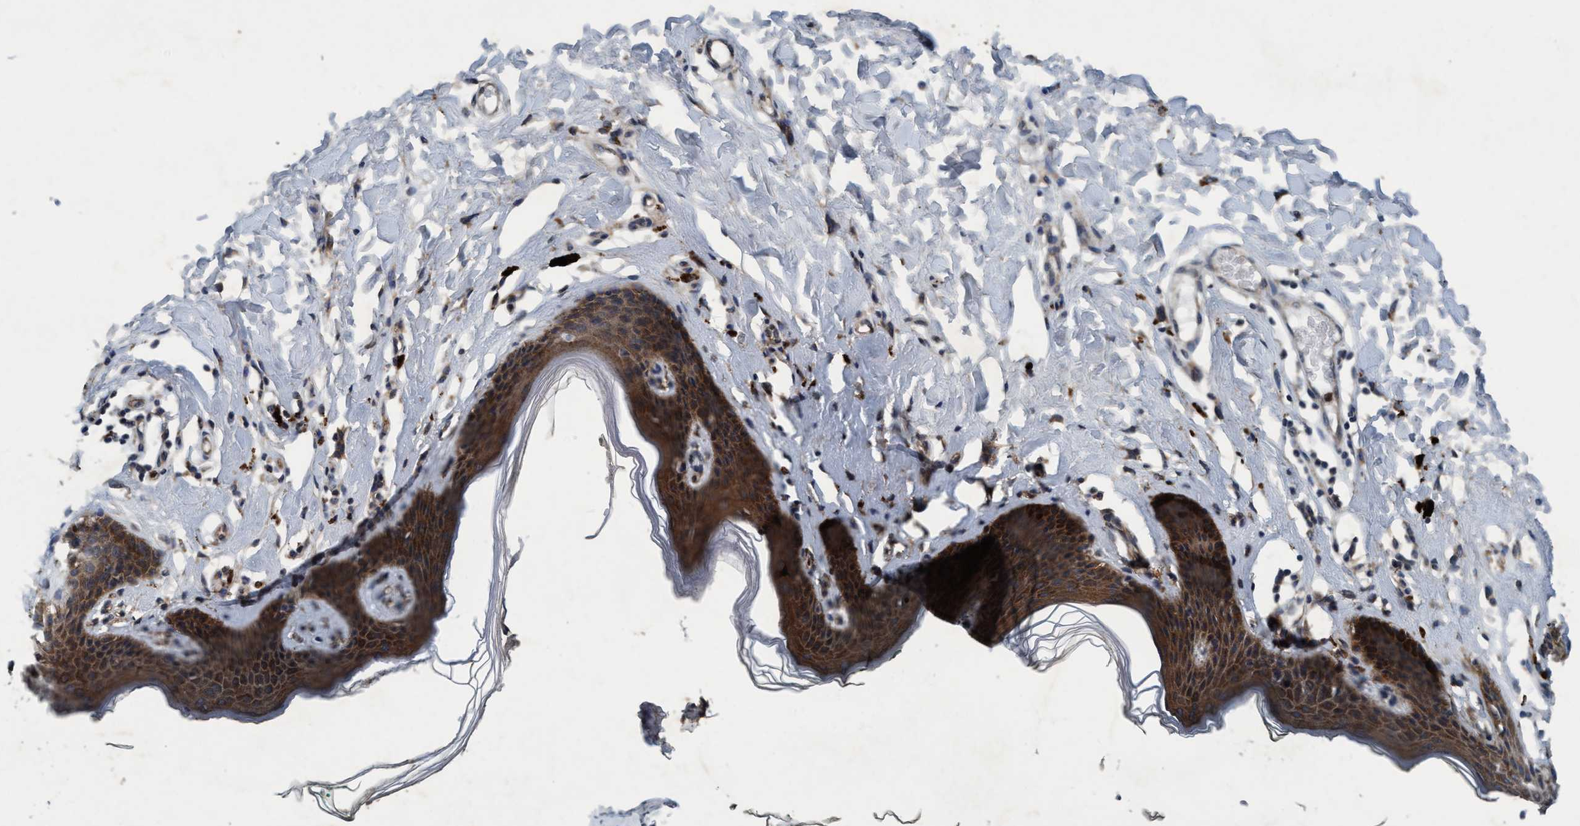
{"staining": {"intensity": "strong", "quantity": ">75%", "location": "cytoplasmic/membranous"}, "tissue": "skin", "cell_type": "Epidermal cells", "image_type": "normal", "snomed": [{"axis": "morphology", "description": "Normal tissue, NOS"}, {"axis": "topography", "description": "Vulva"}], "caption": "A brown stain highlights strong cytoplasmic/membranous staining of a protein in epidermal cells of benign skin. (DAB (3,3'-diaminobenzidine) IHC, brown staining for protein, blue staining for nuclei).", "gene": "AKT1S1", "patient": {"sex": "female", "age": 66}}